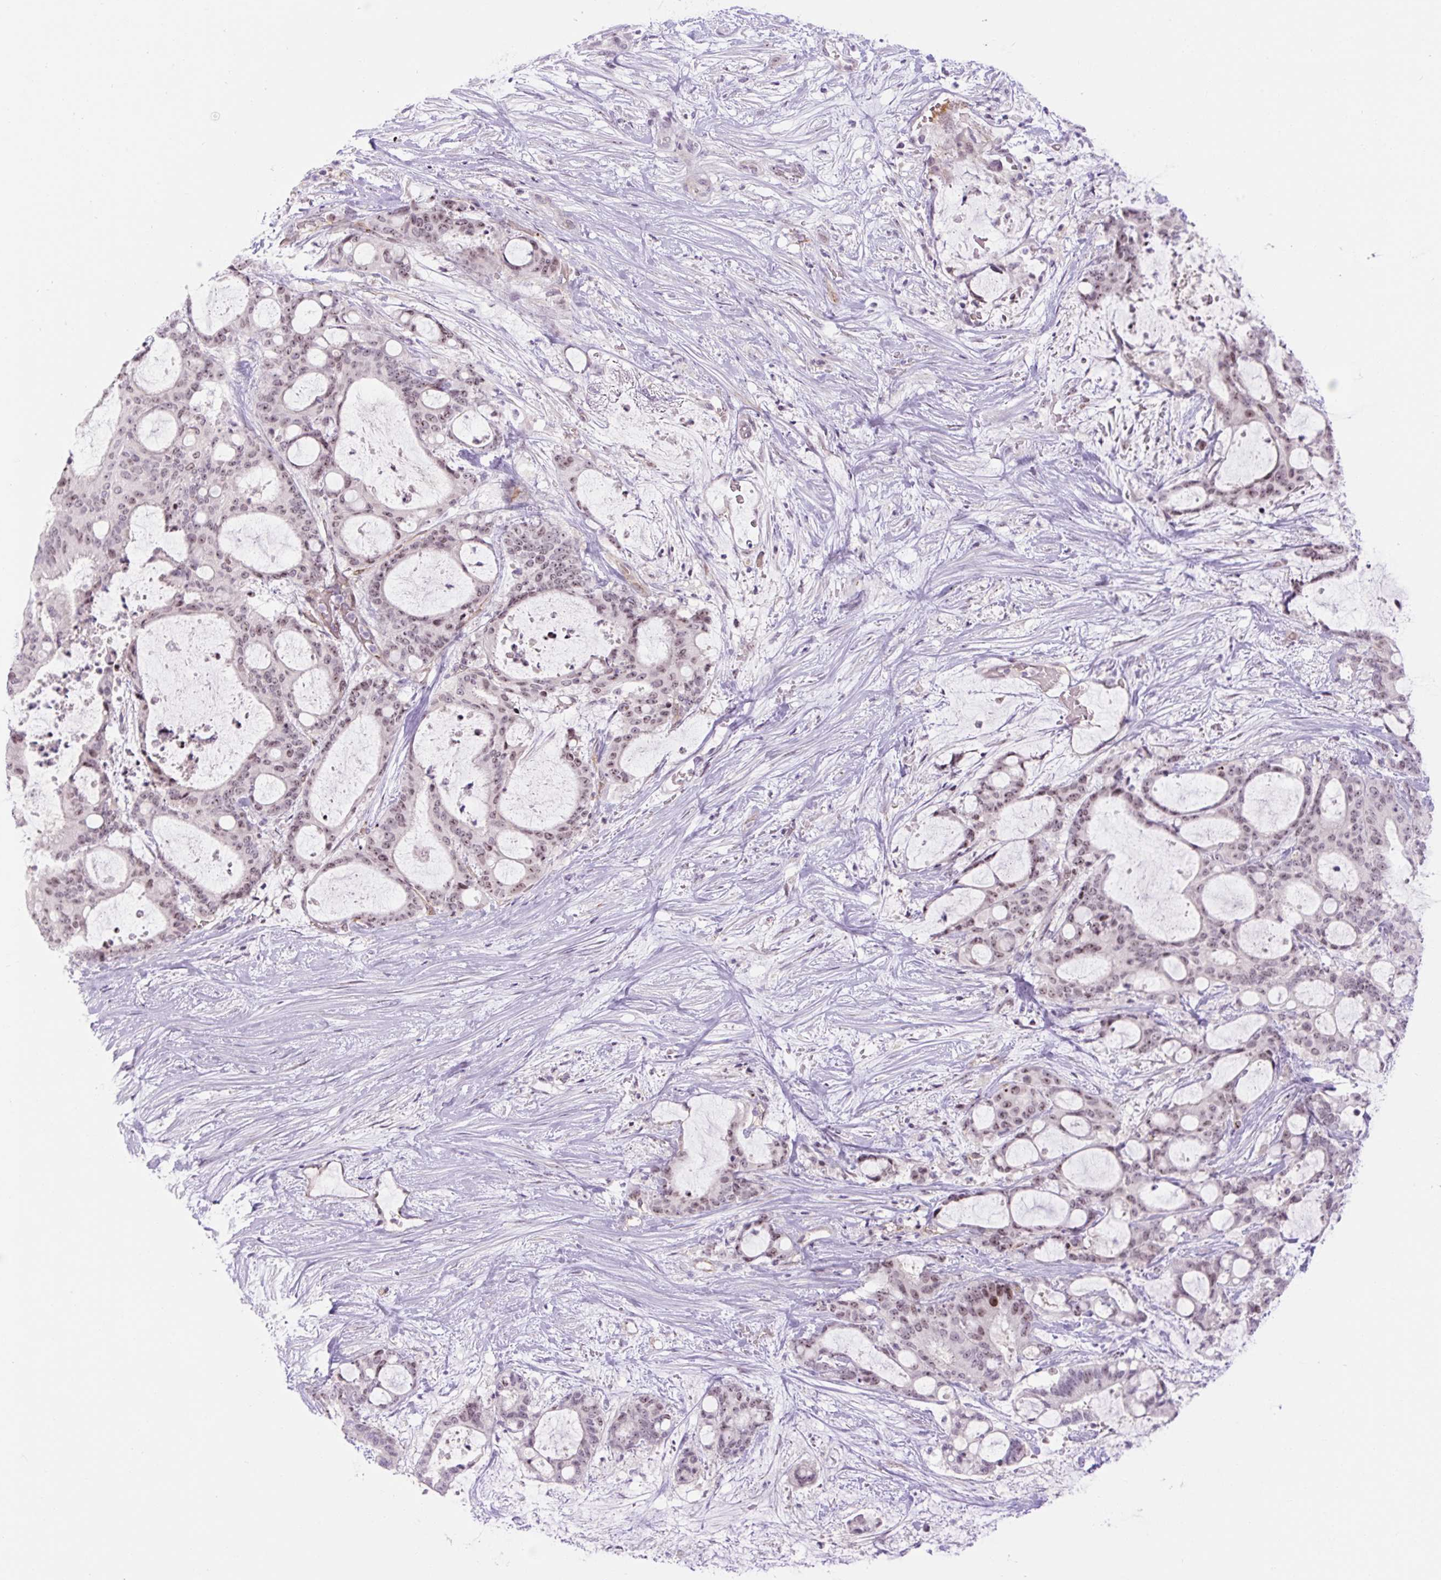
{"staining": {"intensity": "weak", "quantity": ">75%", "location": "nuclear"}, "tissue": "liver cancer", "cell_type": "Tumor cells", "image_type": "cancer", "snomed": [{"axis": "morphology", "description": "Normal tissue, NOS"}, {"axis": "morphology", "description": "Cholangiocarcinoma"}, {"axis": "topography", "description": "Liver"}, {"axis": "topography", "description": "Peripheral nerve tissue"}], "caption": "Protein analysis of liver cholangiocarcinoma tissue exhibits weak nuclear expression in approximately >75% of tumor cells. The protein of interest is stained brown, and the nuclei are stained in blue (DAB IHC with brightfield microscopy, high magnification).", "gene": "ZNF417", "patient": {"sex": "female", "age": 73}}